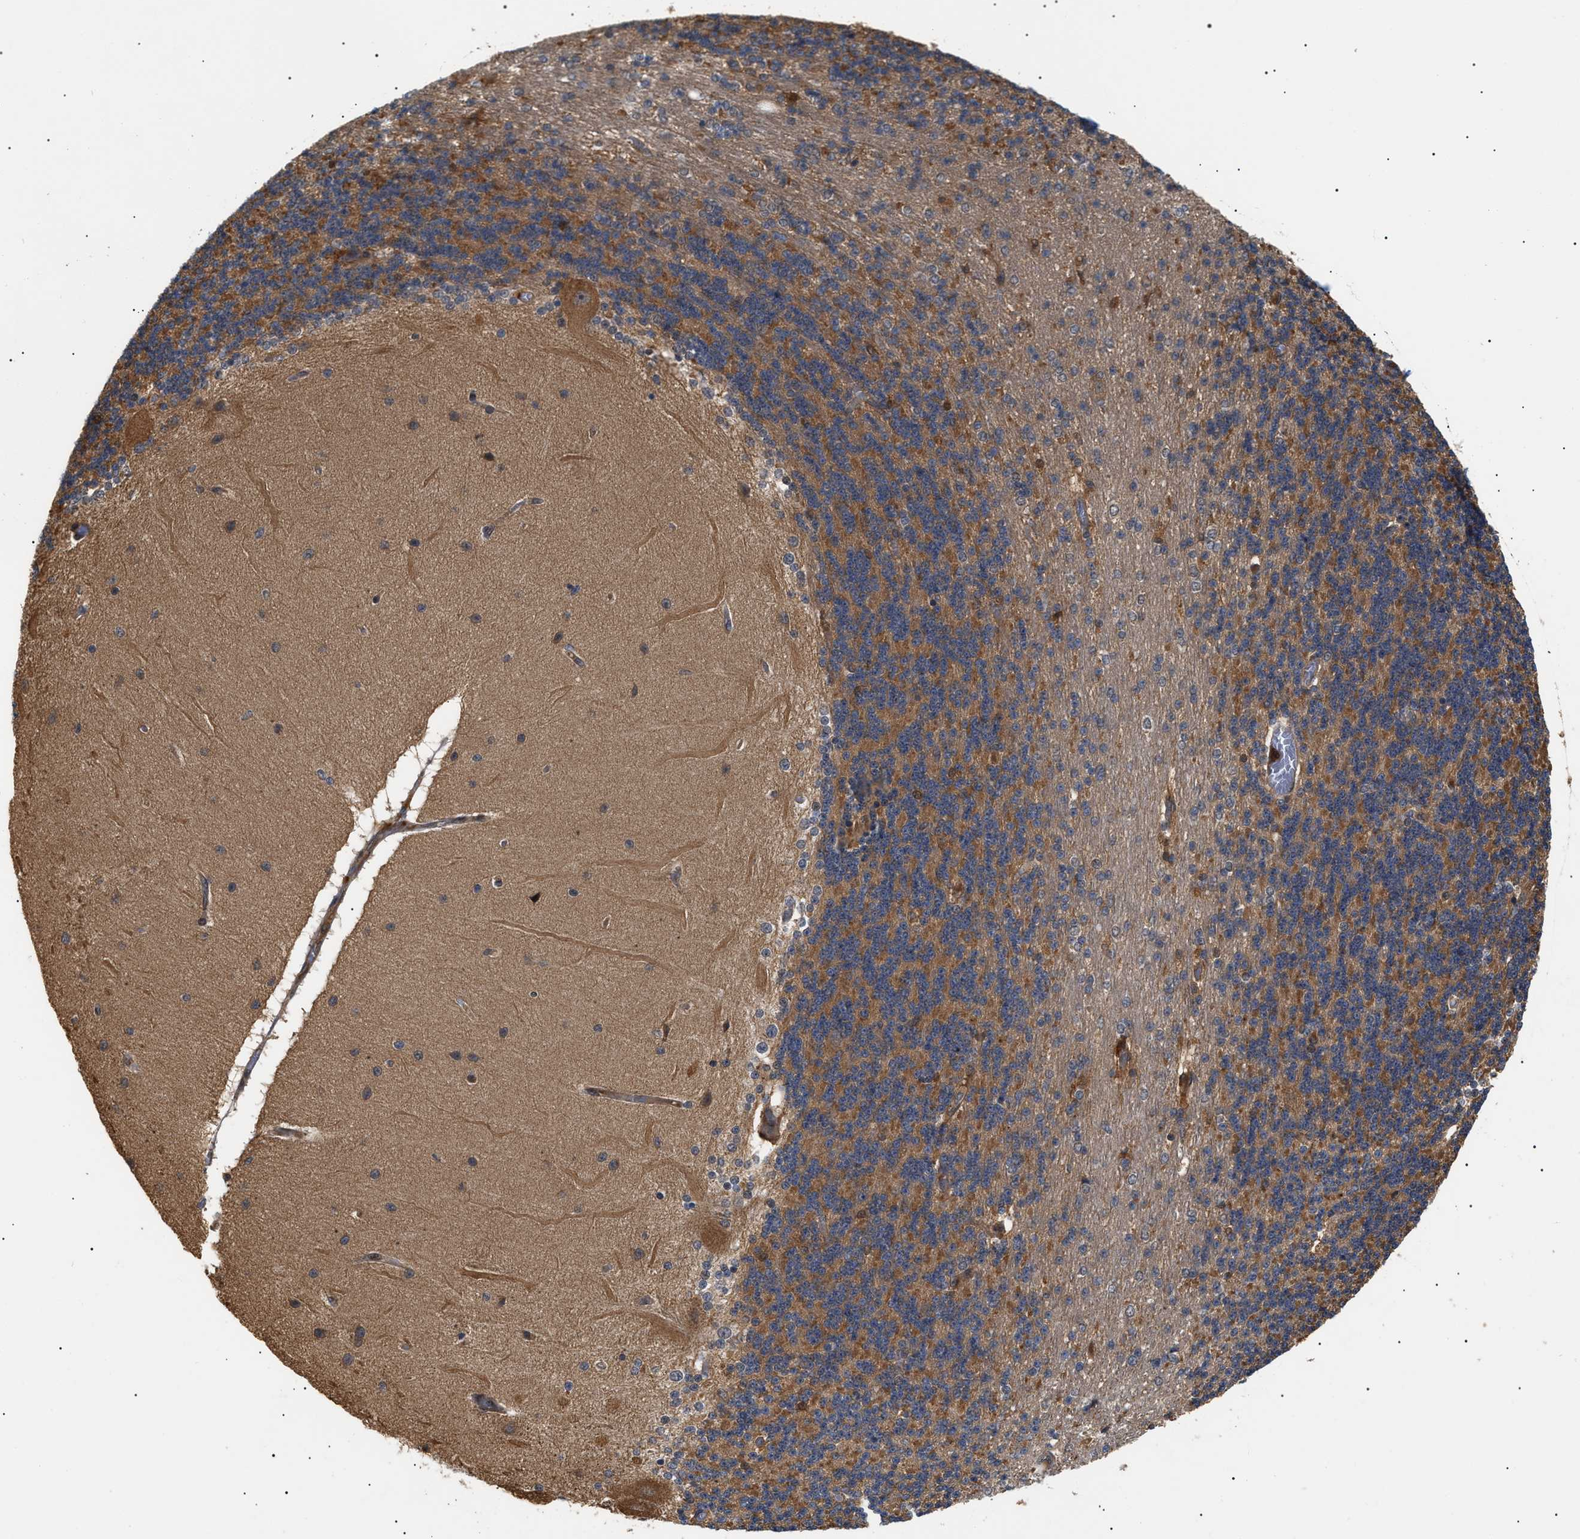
{"staining": {"intensity": "moderate", "quantity": ">75%", "location": "cytoplasmic/membranous"}, "tissue": "cerebellum", "cell_type": "Cells in granular layer", "image_type": "normal", "snomed": [{"axis": "morphology", "description": "Normal tissue, NOS"}, {"axis": "topography", "description": "Cerebellum"}], "caption": "Normal cerebellum demonstrates moderate cytoplasmic/membranous expression in approximately >75% of cells in granular layer, visualized by immunohistochemistry. The staining was performed using DAB (3,3'-diaminobenzidine) to visualize the protein expression in brown, while the nuclei were stained in blue with hematoxylin (Magnification: 20x).", "gene": "ASTL", "patient": {"sex": "female", "age": 54}}